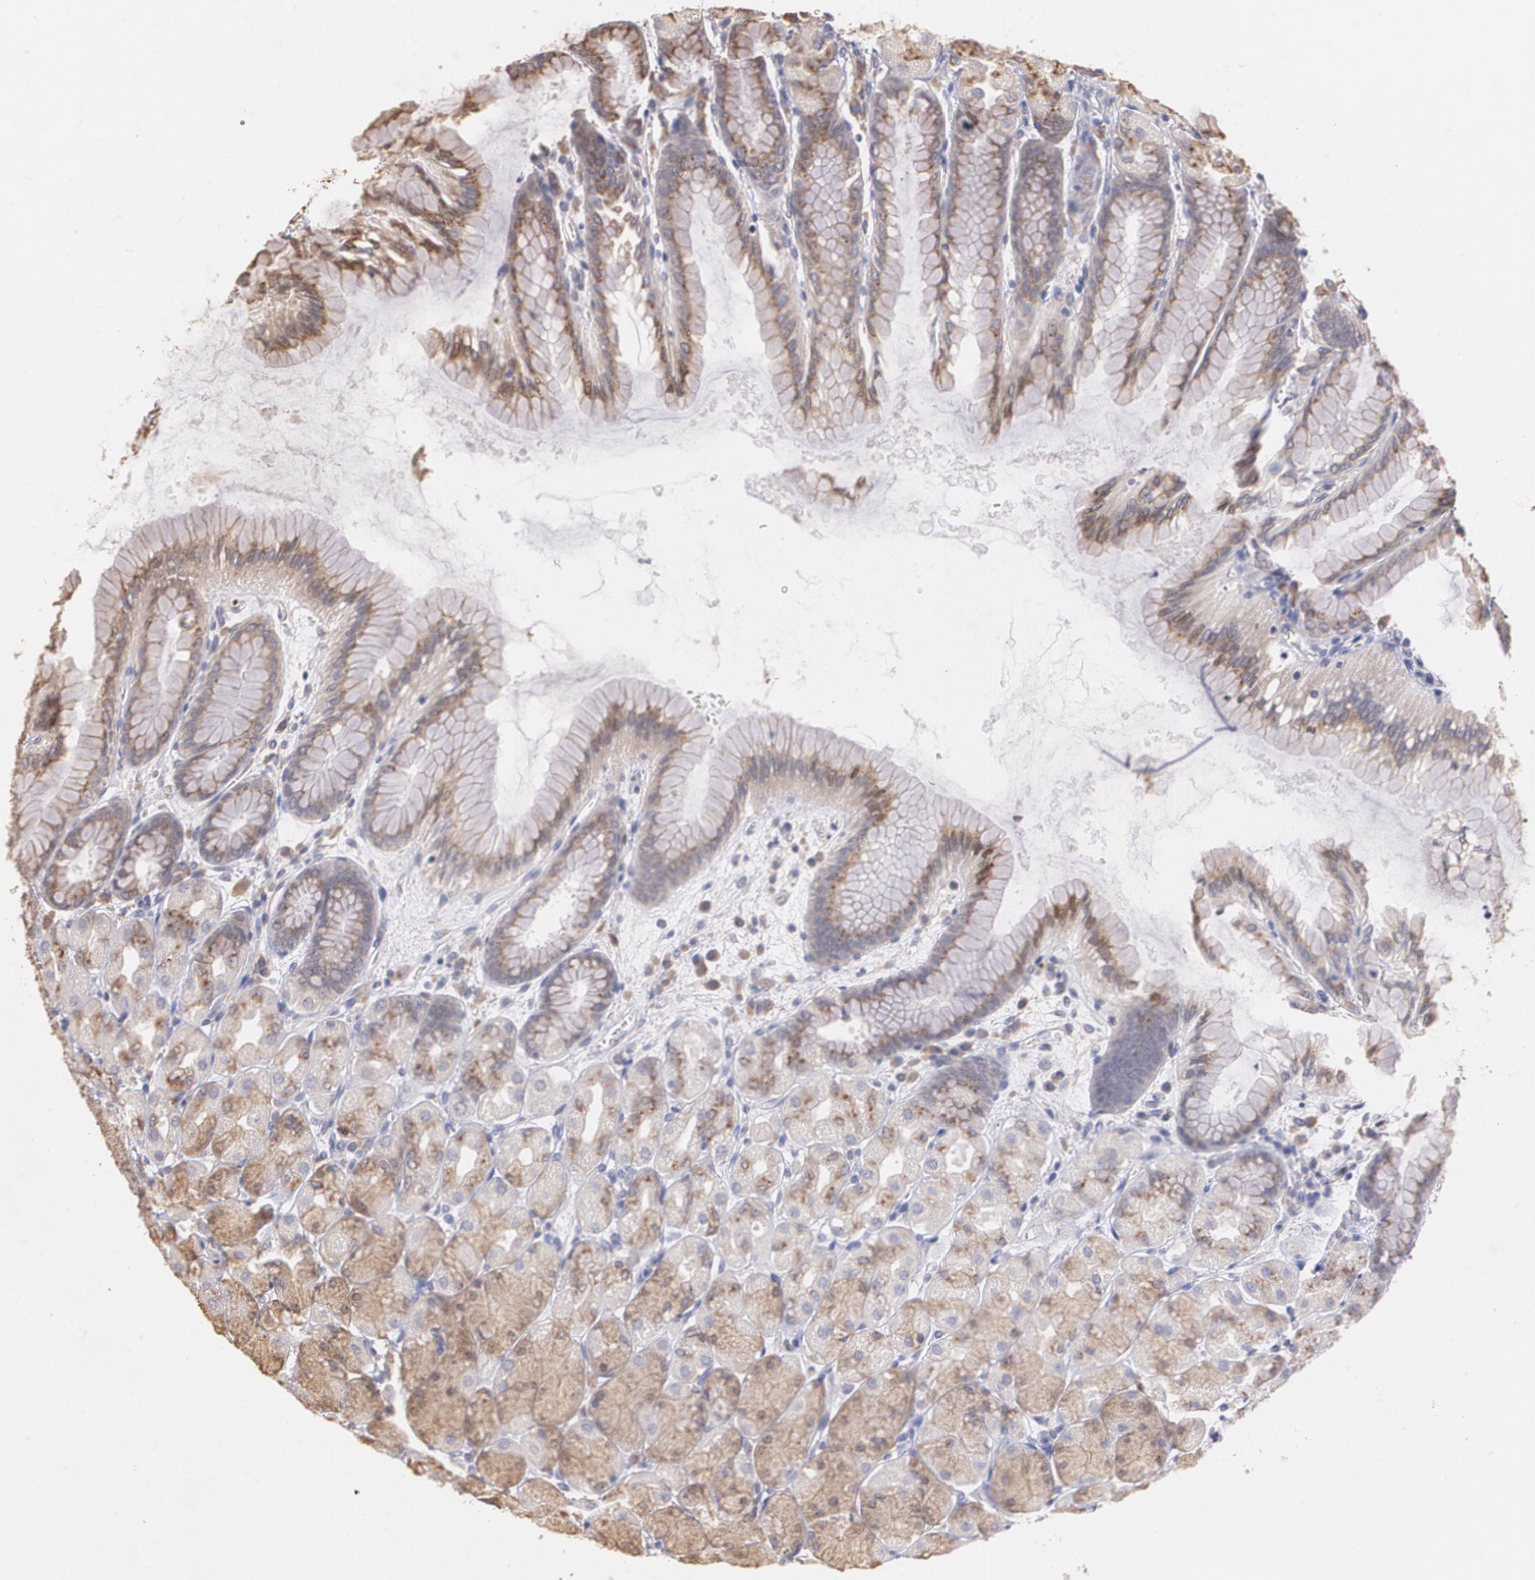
{"staining": {"intensity": "moderate", "quantity": ">75%", "location": "cytoplasmic/membranous"}, "tissue": "stomach", "cell_type": "Glandular cells", "image_type": "normal", "snomed": [{"axis": "morphology", "description": "Normal tissue, NOS"}, {"axis": "topography", "description": "Stomach, upper"}], "caption": "Protein staining by immunohistochemistry (IHC) displays moderate cytoplasmic/membranous staining in about >75% of glandular cells in benign stomach.", "gene": "ATF3", "patient": {"sex": "female", "age": 56}}